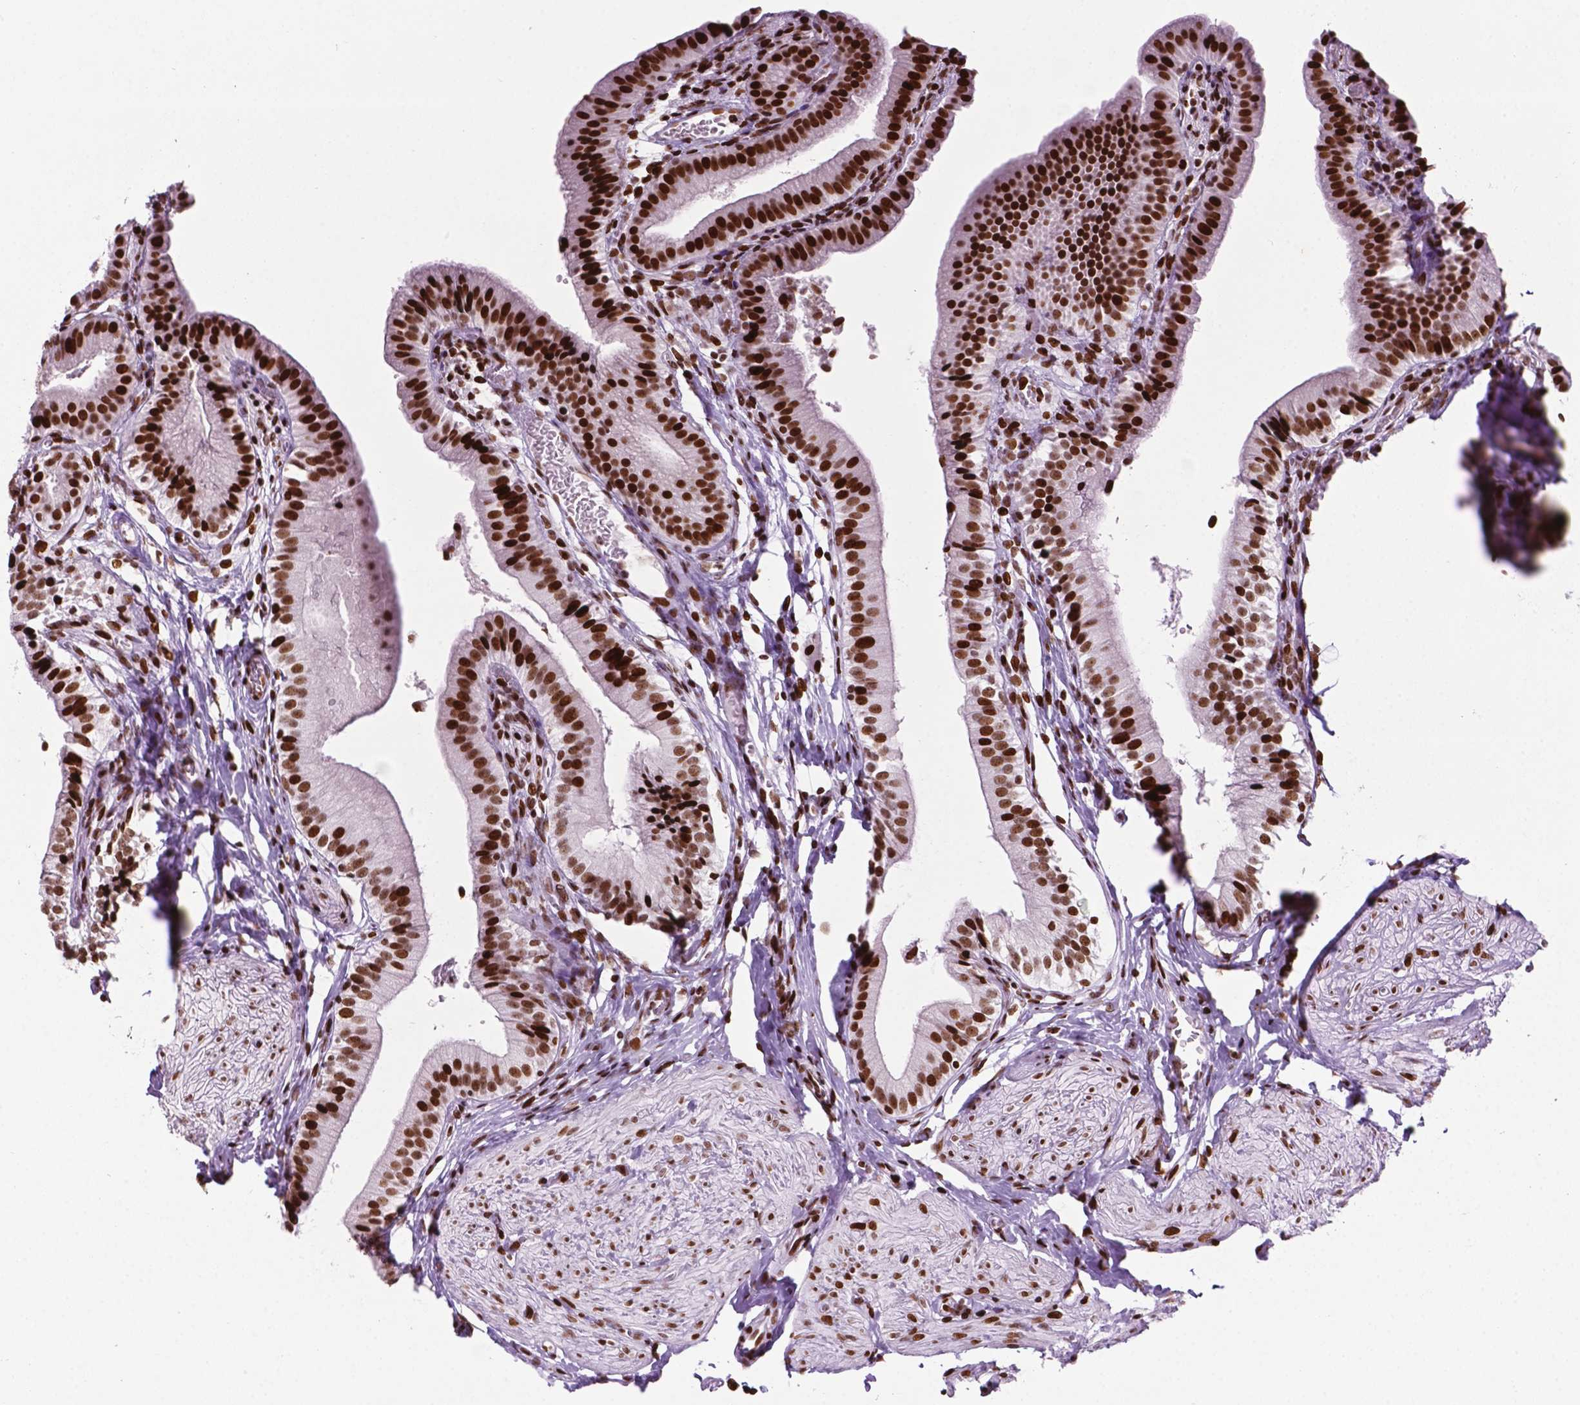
{"staining": {"intensity": "strong", "quantity": ">75%", "location": "nuclear"}, "tissue": "gallbladder", "cell_type": "Glandular cells", "image_type": "normal", "snomed": [{"axis": "morphology", "description": "Normal tissue, NOS"}, {"axis": "topography", "description": "Gallbladder"}, {"axis": "topography", "description": "Peripheral nerve tissue"}], "caption": "Strong nuclear positivity is appreciated in about >75% of glandular cells in benign gallbladder.", "gene": "TMEM250", "patient": {"sex": "male", "age": 17}}